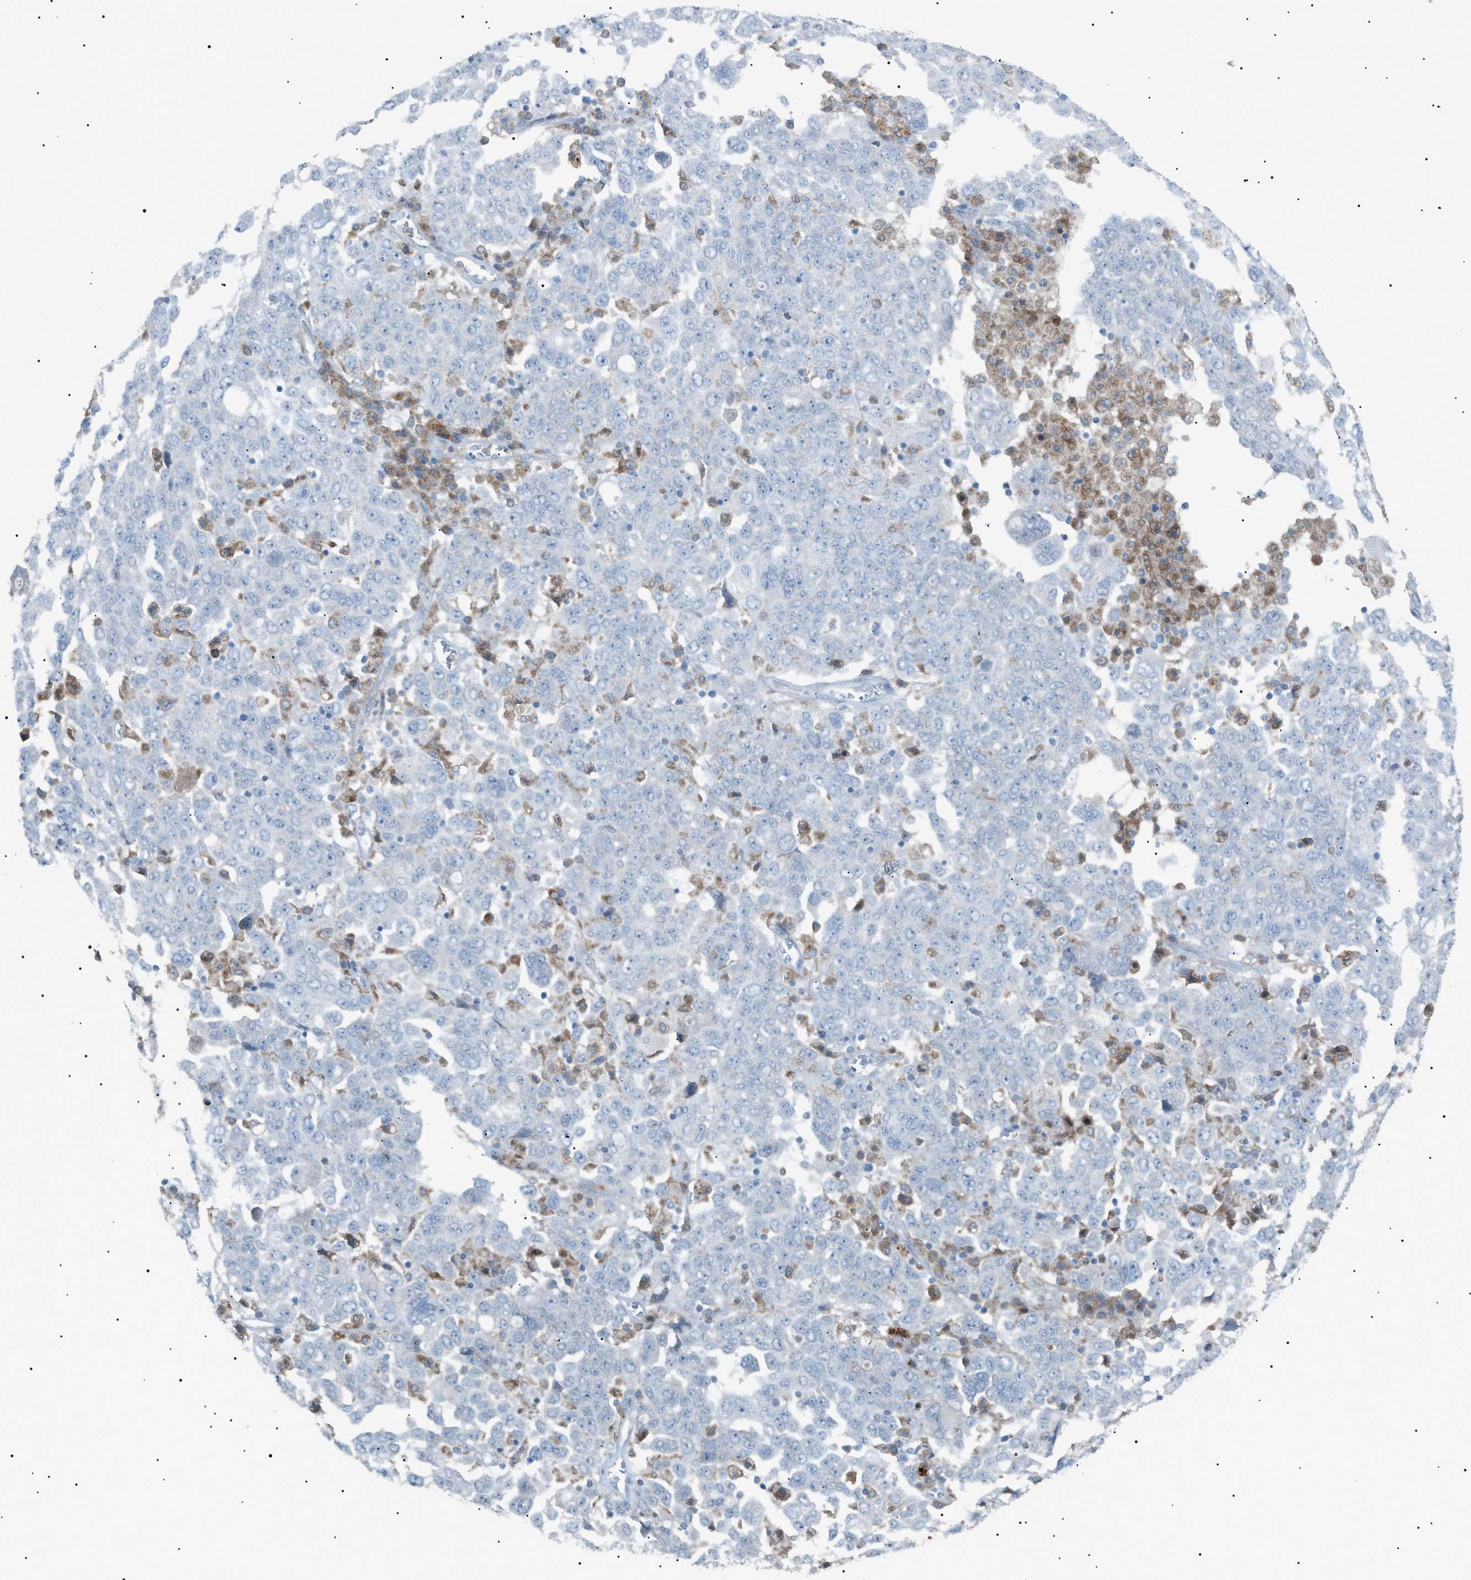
{"staining": {"intensity": "negative", "quantity": "none", "location": "none"}, "tissue": "ovarian cancer", "cell_type": "Tumor cells", "image_type": "cancer", "snomed": [{"axis": "morphology", "description": "Carcinoma, endometroid"}, {"axis": "topography", "description": "Ovary"}], "caption": "Histopathology image shows no significant protein expression in tumor cells of endometroid carcinoma (ovarian).", "gene": "BTK", "patient": {"sex": "female", "age": 62}}